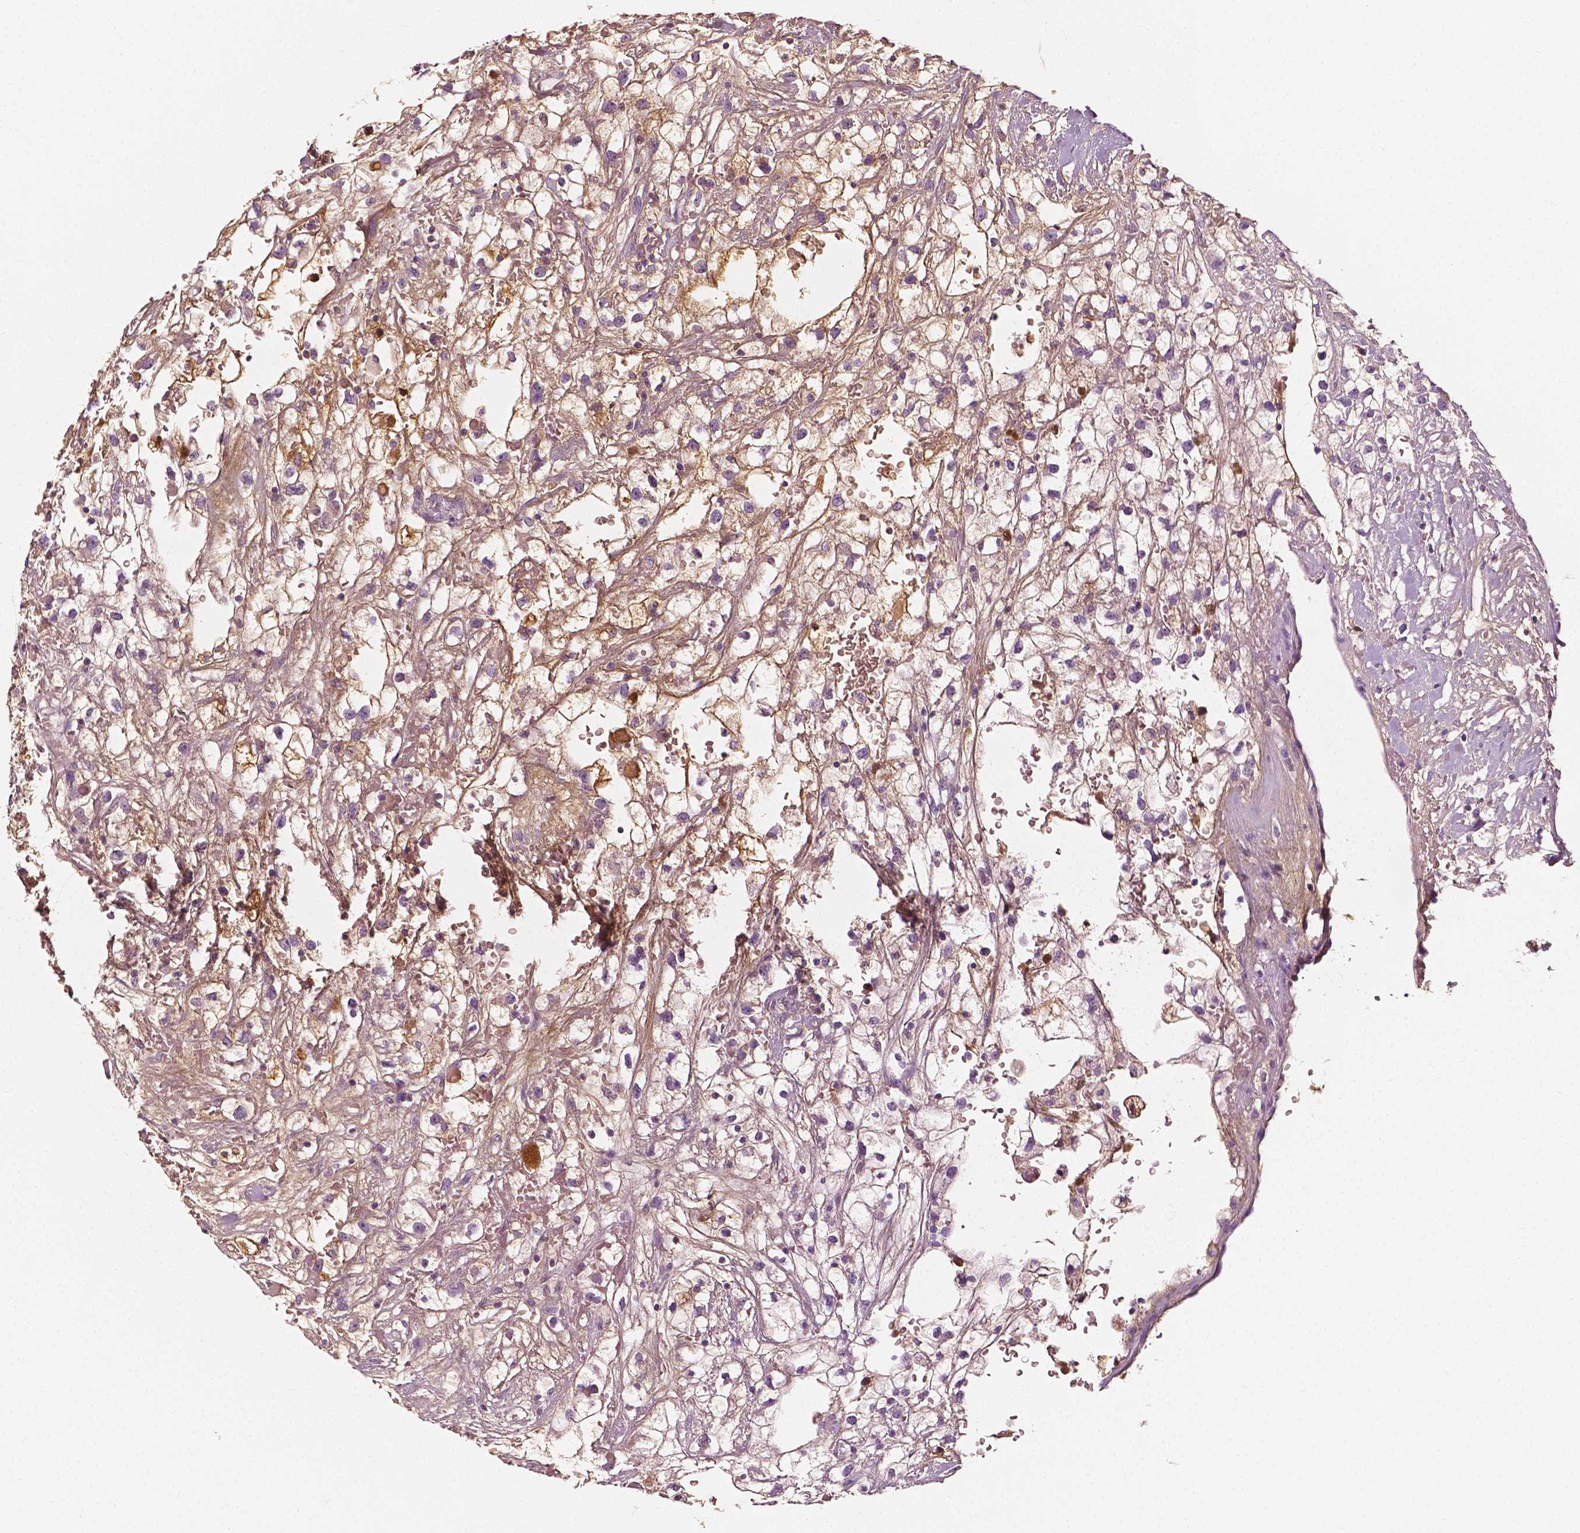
{"staining": {"intensity": "moderate", "quantity": "25%-75%", "location": "cytoplasmic/membranous"}, "tissue": "renal cancer", "cell_type": "Tumor cells", "image_type": "cancer", "snomed": [{"axis": "morphology", "description": "Adenocarcinoma, NOS"}, {"axis": "topography", "description": "Kidney"}], "caption": "A photomicrograph showing moderate cytoplasmic/membranous staining in about 25%-75% of tumor cells in renal adenocarcinoma, as visualized by brown immunohistochemical staining.", "gene": "APOA4", "patient": {"sex": "male", "age": 59}}